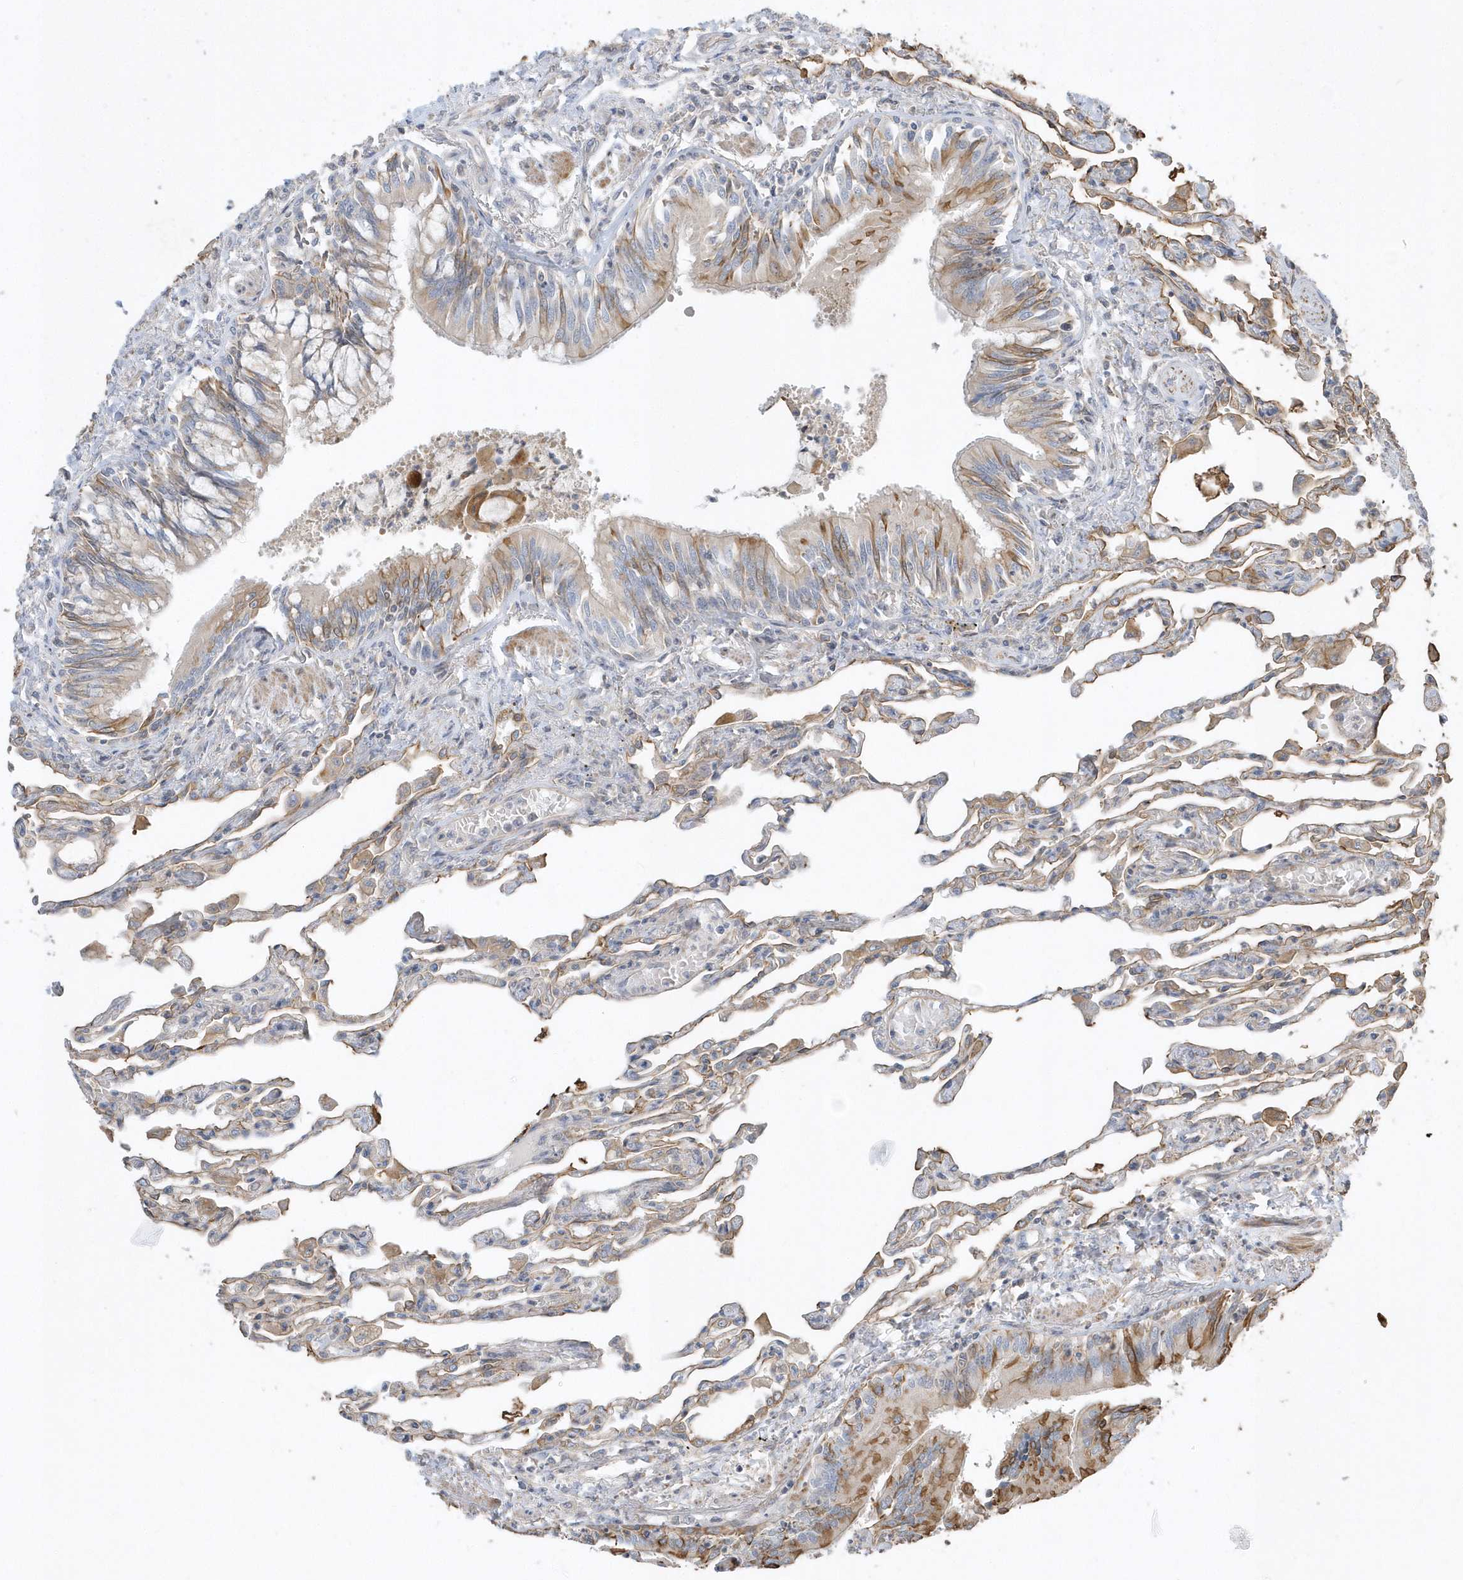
{"staining": {"intensity": "negative", "quantity": "none", "location": "none"}, "tissue": "lung", "cell_type": "Alveolar cells", "image_type": "normal", "snomed": [{"axis": "morphology", "description": "Normal tissue, NOS"}, {"axis": "topography", "description": "Bronchus"}, {"axis": "topography", "description": "Lung"}], "caption": "Micrograph shows no significant protein staining in alveolar cells of unremarkable lung. (DAB (3,3'-diaminobenzidine) IHC with hematoxylin counter stain).", "gene": "SENP8", "patient": {"sex": "female", "age": 49}}